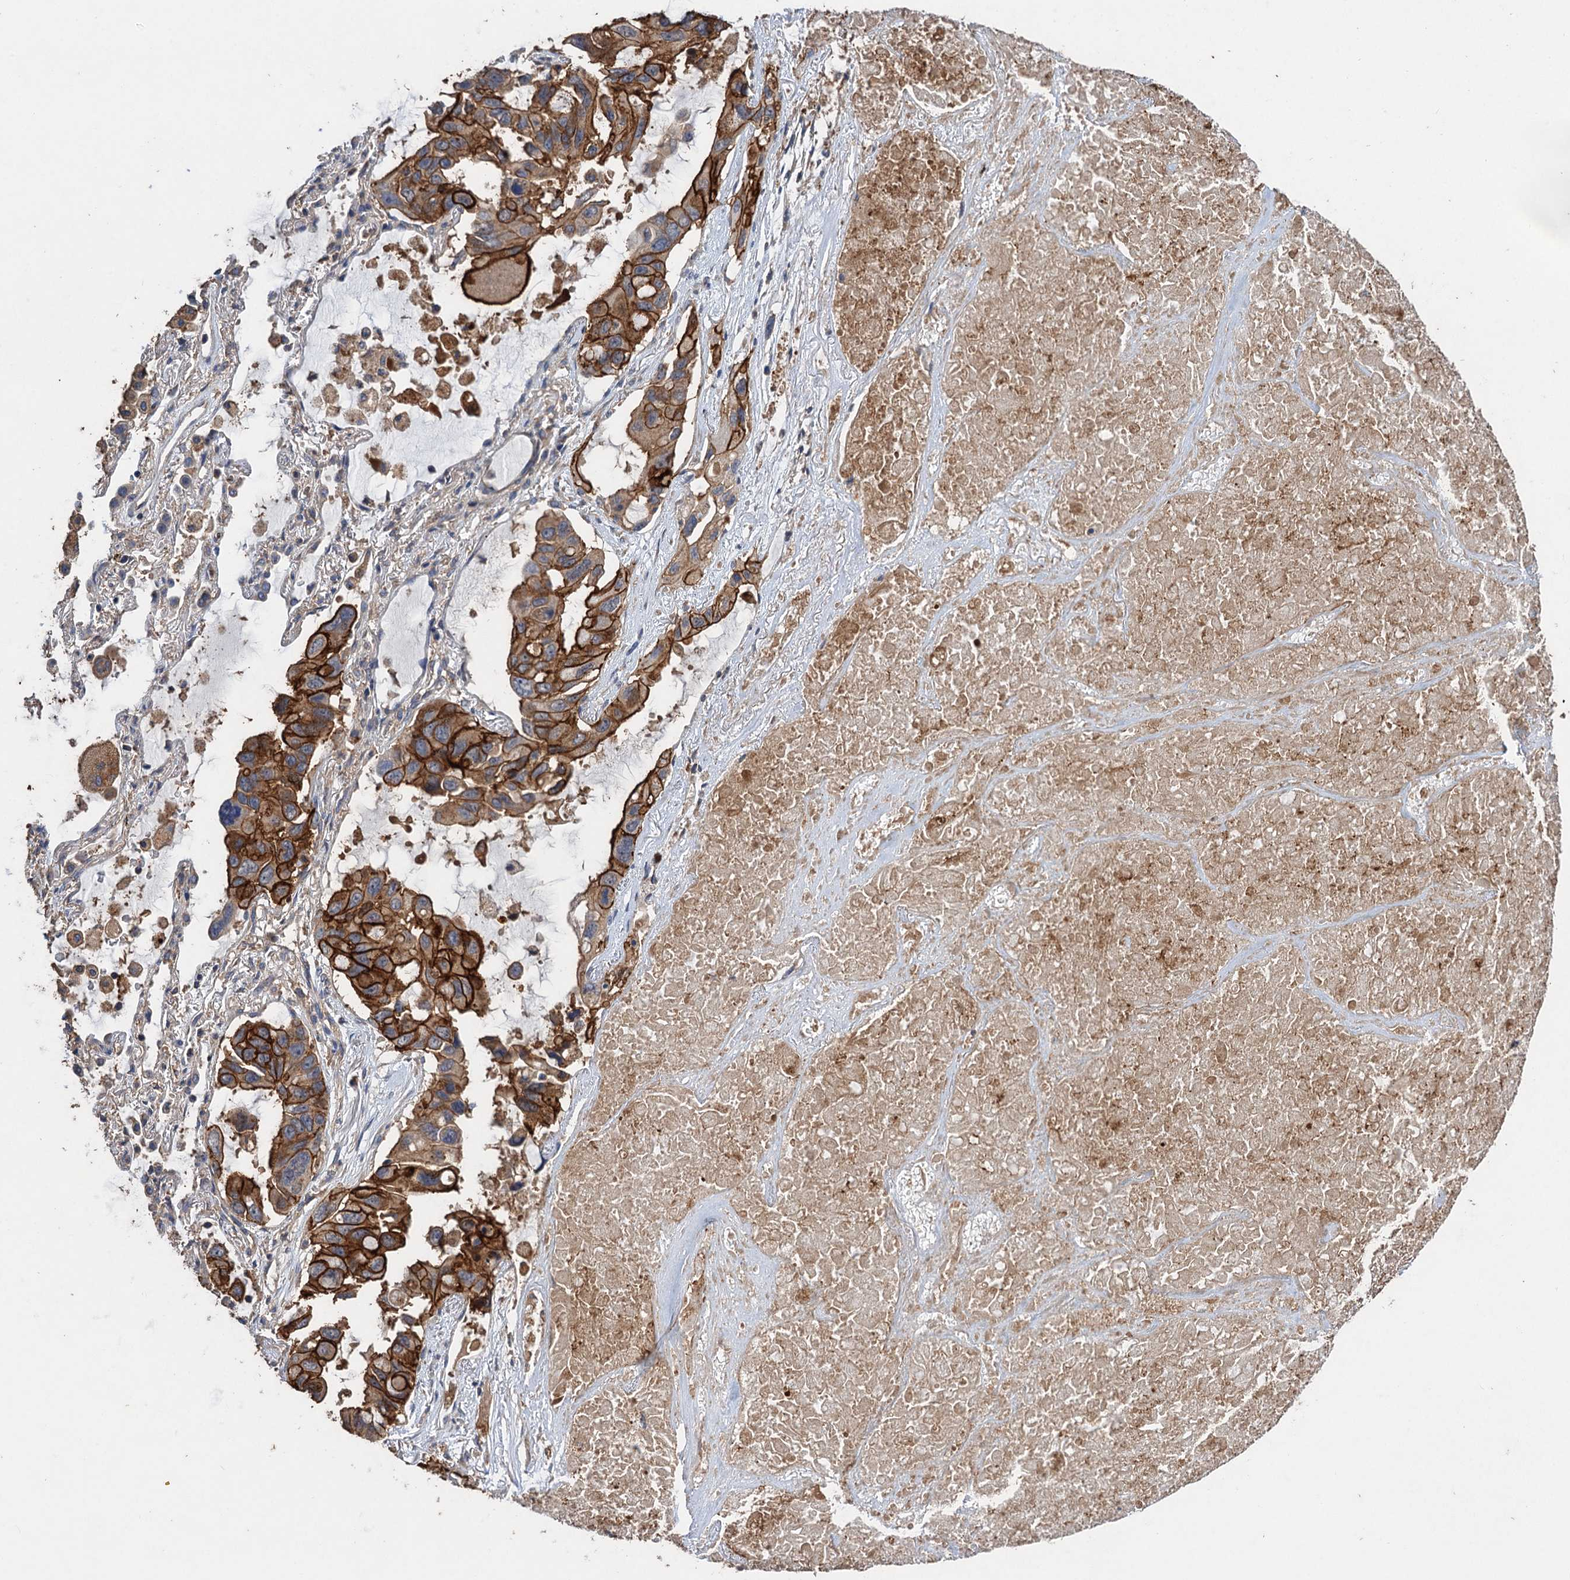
{"staining": {"intensity": "strong", "quantity": ">75%", "location": "cytoplasmic/membranous"}, "tissue": "lung cancer", "cell_type": "Tumor cells", "image_type": "cancer", "snomed": [{"axis": "morphology", "description": "Squamous cell carcinoma, NOS"}, {"axis": "topography", "description": "Lung"}], "caption": "IHC (DAB (3,3'-diaminobenzidine)) staining of lung cancer (squamous cell carcinoma) demonstrates strong cytoplasmic/membranous protein positivity in about >75% of tumor cells.", "gene": "SCUBE3", "patient": {"sex": "female", "age": 73}}